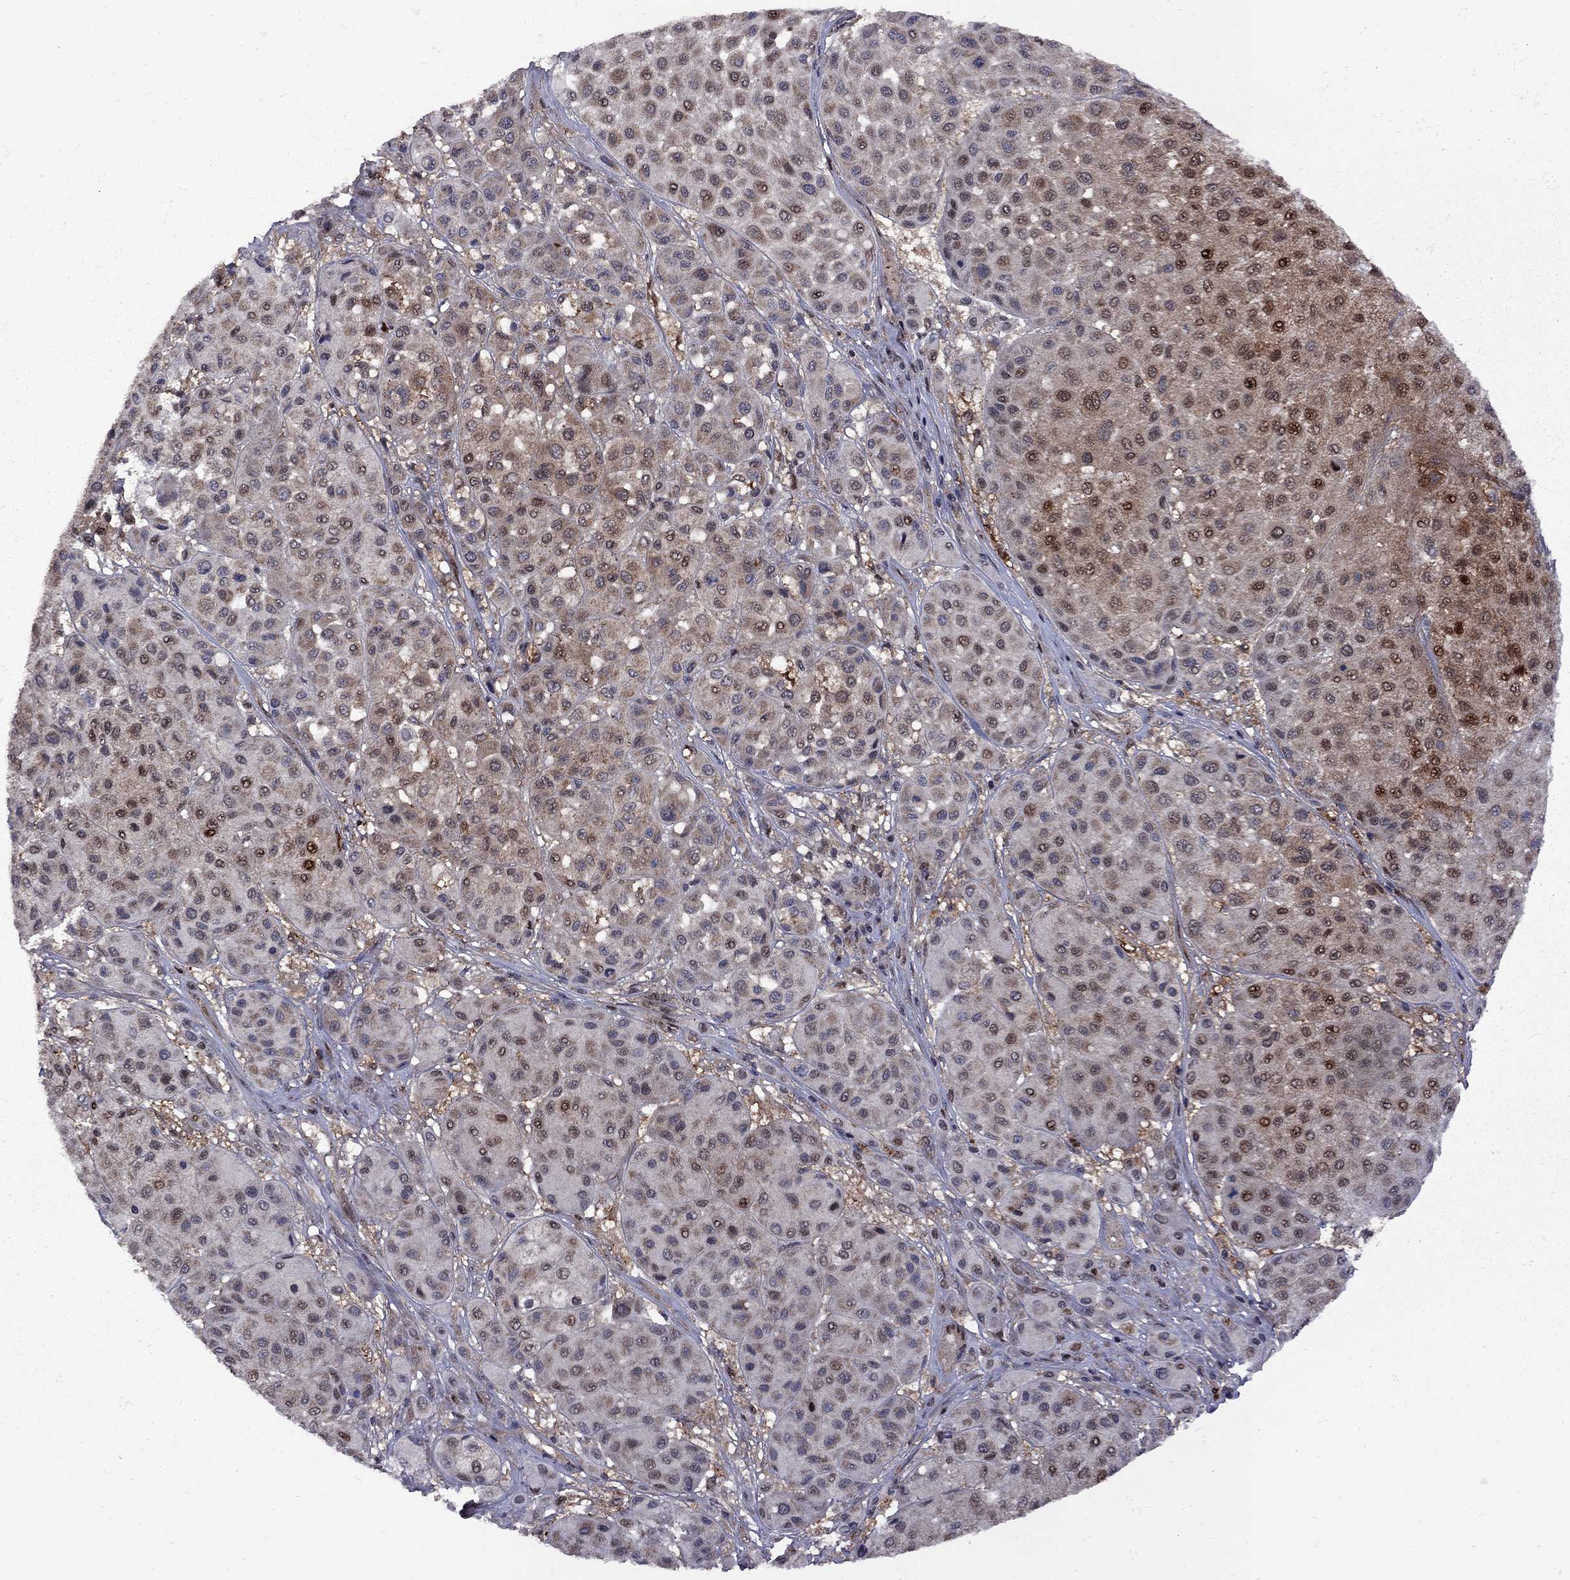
{"staining": {"intensity": "strong", "quantity": "<25%", "location": "cytoplasmic/membranous,nuclear"}, "tissue": "melanoma", "cell_type": "Tumor cells", "image_type": "cancer", "snomed": [{"axis": "morphology", "description": "Malignant melanoma, Metastatic site"}, {"axis": "topography", "description": "Smooth muscle"}], "caption": "Malignant melanoma (metastatic site) tissue reveals strong cytoplasmic/membranous and nuclear positivity in approximately <25% of tumor cells (brown staining indicates protein expression, while blue staining denotes nuclei).", "gene": "IPP", "patient": {"sex": "male", "age": 41}}